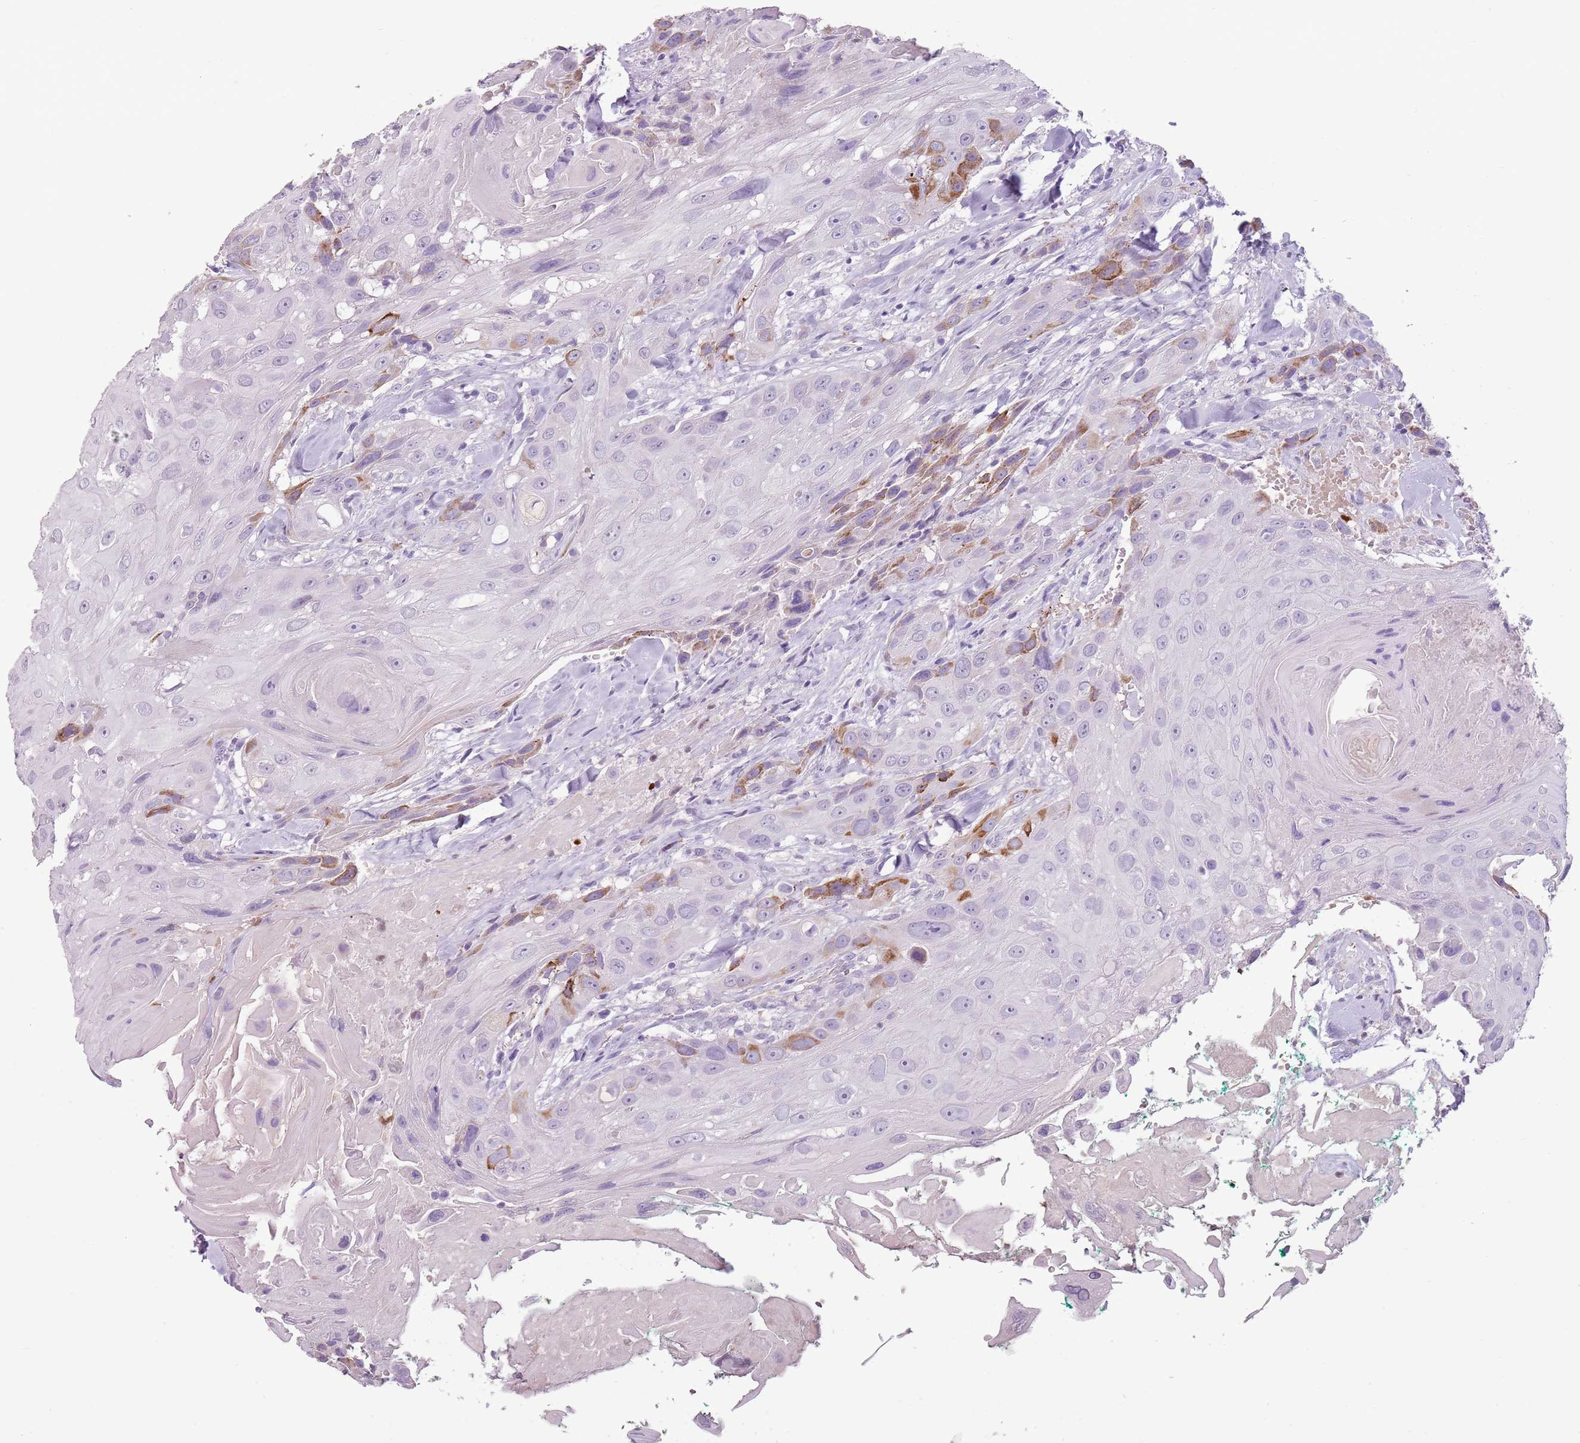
{"staining": {"intensity": "moderate", "quantity": "<25%", "location": "cytoplasmic/membranous"}, "tissue": "head and neck cancer", "cell_type": "Tumor cells", "image_type": "cancer", "snomed": [{"axis": "morphology", "description": "Squamous cell carcinoma, NOS"}, {"axis": "topography", "description": "Head-Neck"}], "caption": "Moderate cytoplasmic/membranous expression for a protein is present in about <25% of tumor cells of head and neck squamous cell carcinoma using immunohistochemistry.", "gene": "CELF6", "patient": {"sex": "male", "age": 81}}